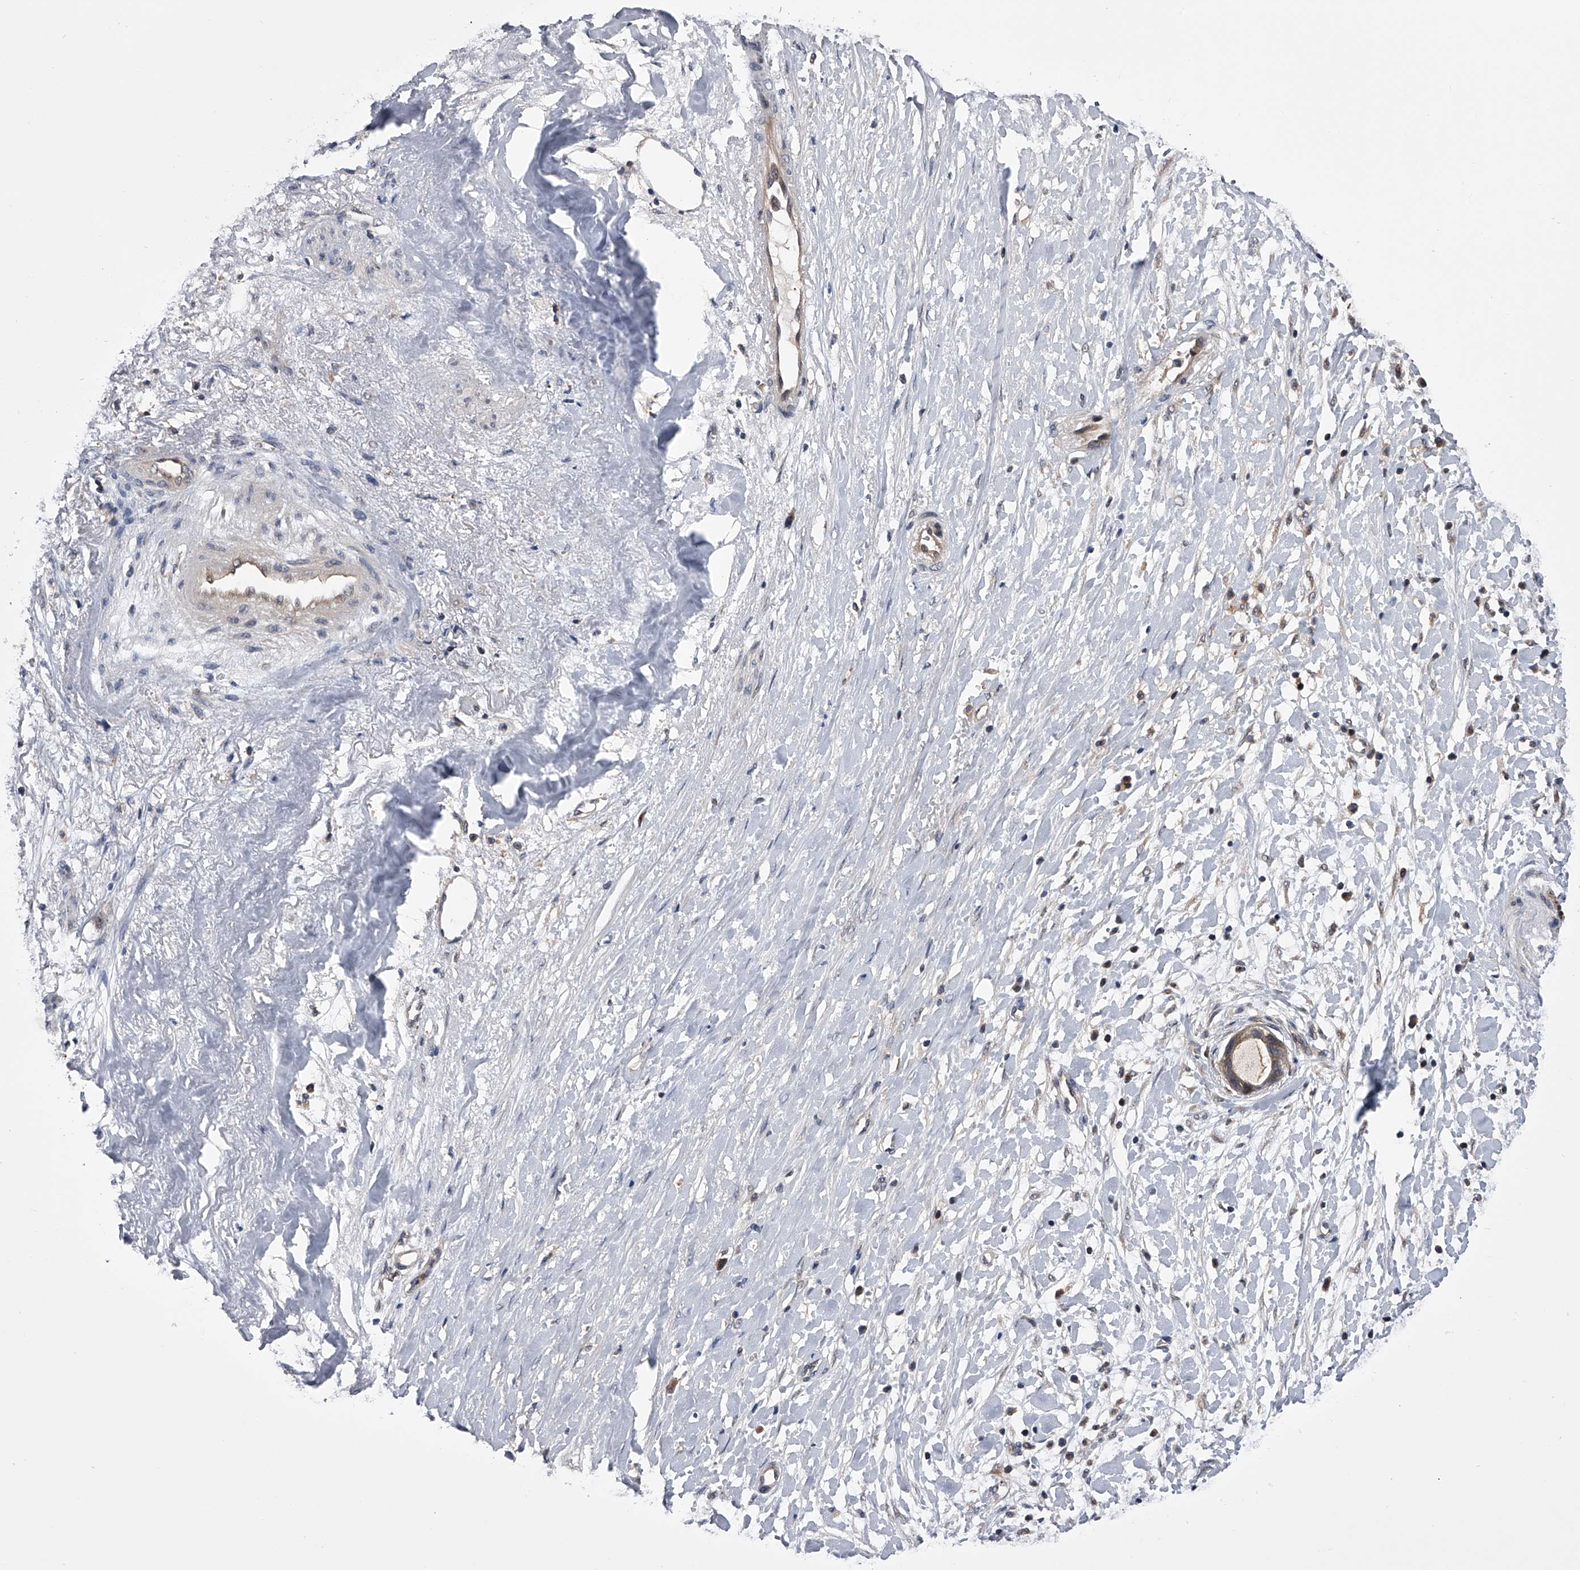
{"staining": {"intensity": "weak", "quantity": ">75%", "location": "cytoplasmic/membranous"}, "tissue": "liver cancer", "cell_type": "Tumor cells", "image_type": "cancer", "snomed": [{"axis": "morphology", "description": "Cholangiocarcinoma"}, {"axis": "topography", "description": "Liver"}], "caption": "Immunohistochemical staining of liver cholangiocarcinoma demonstrates low levels of weak cytoplasmic/membranous protein expression in approximately >75% of tumor cells.", "gene": "PAN3", "patient": {"sex": "female", "age": 79}}